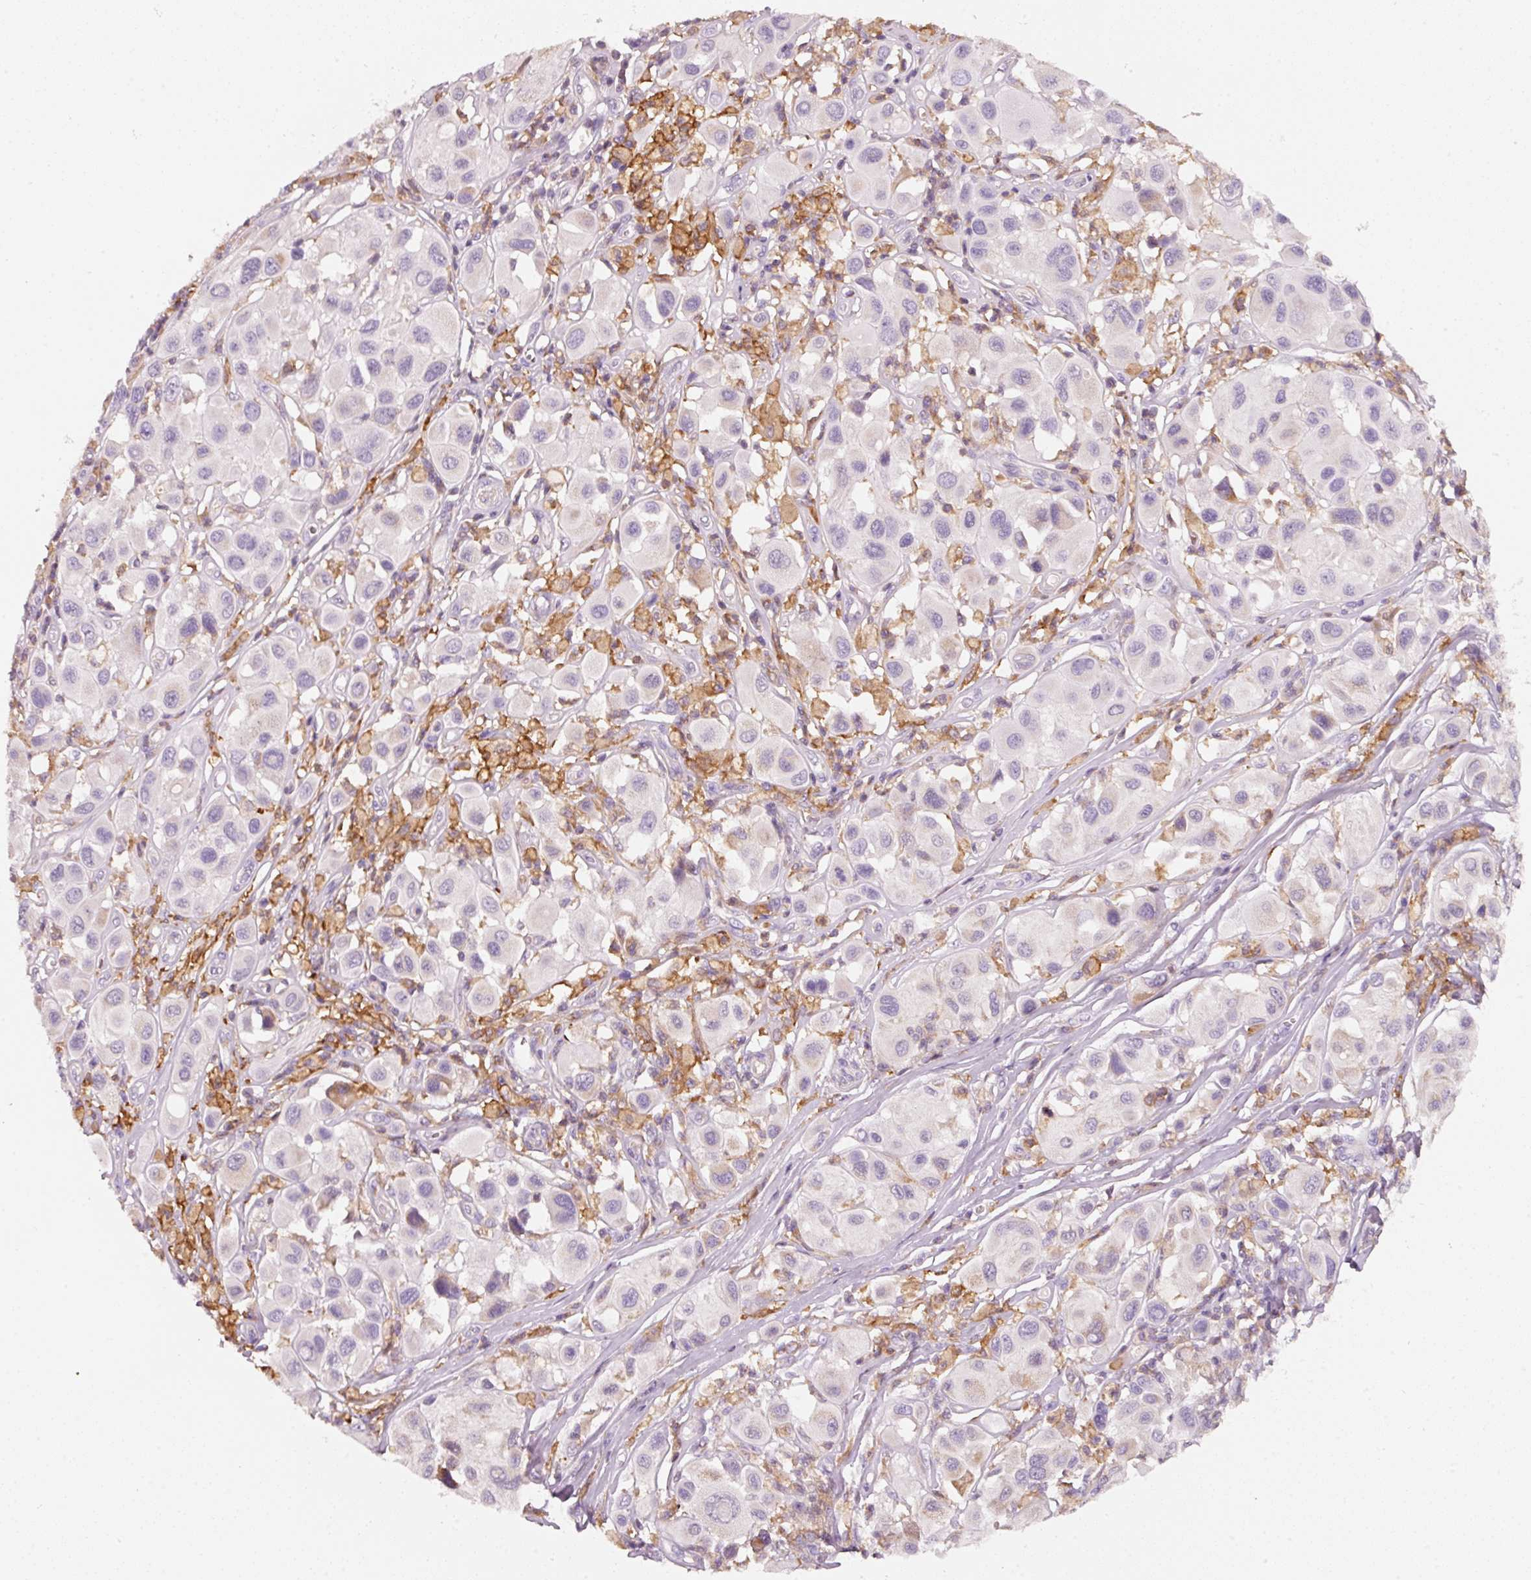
{"staining": {"intensity": "negative", "quantity": "none", "location": "none"}, "tissue": "melanoma", "cell_type": "Tumor cells", "image_type": "cancer", "snomed": [{"axis": "morphology", "description": "Malignant melanoma, Metastatic site"}, {"axis": "topography", "description": "Skin"}], "caption": "This histopathology image is of melanoma stained with immunohistochemistry (IHC) to label a protein in brown with the nuclei are counter-stained blue. There is no positivity in tumor cells.", "gene": "IQGAP2", "patient": {"sex": "male", "age": 41}}